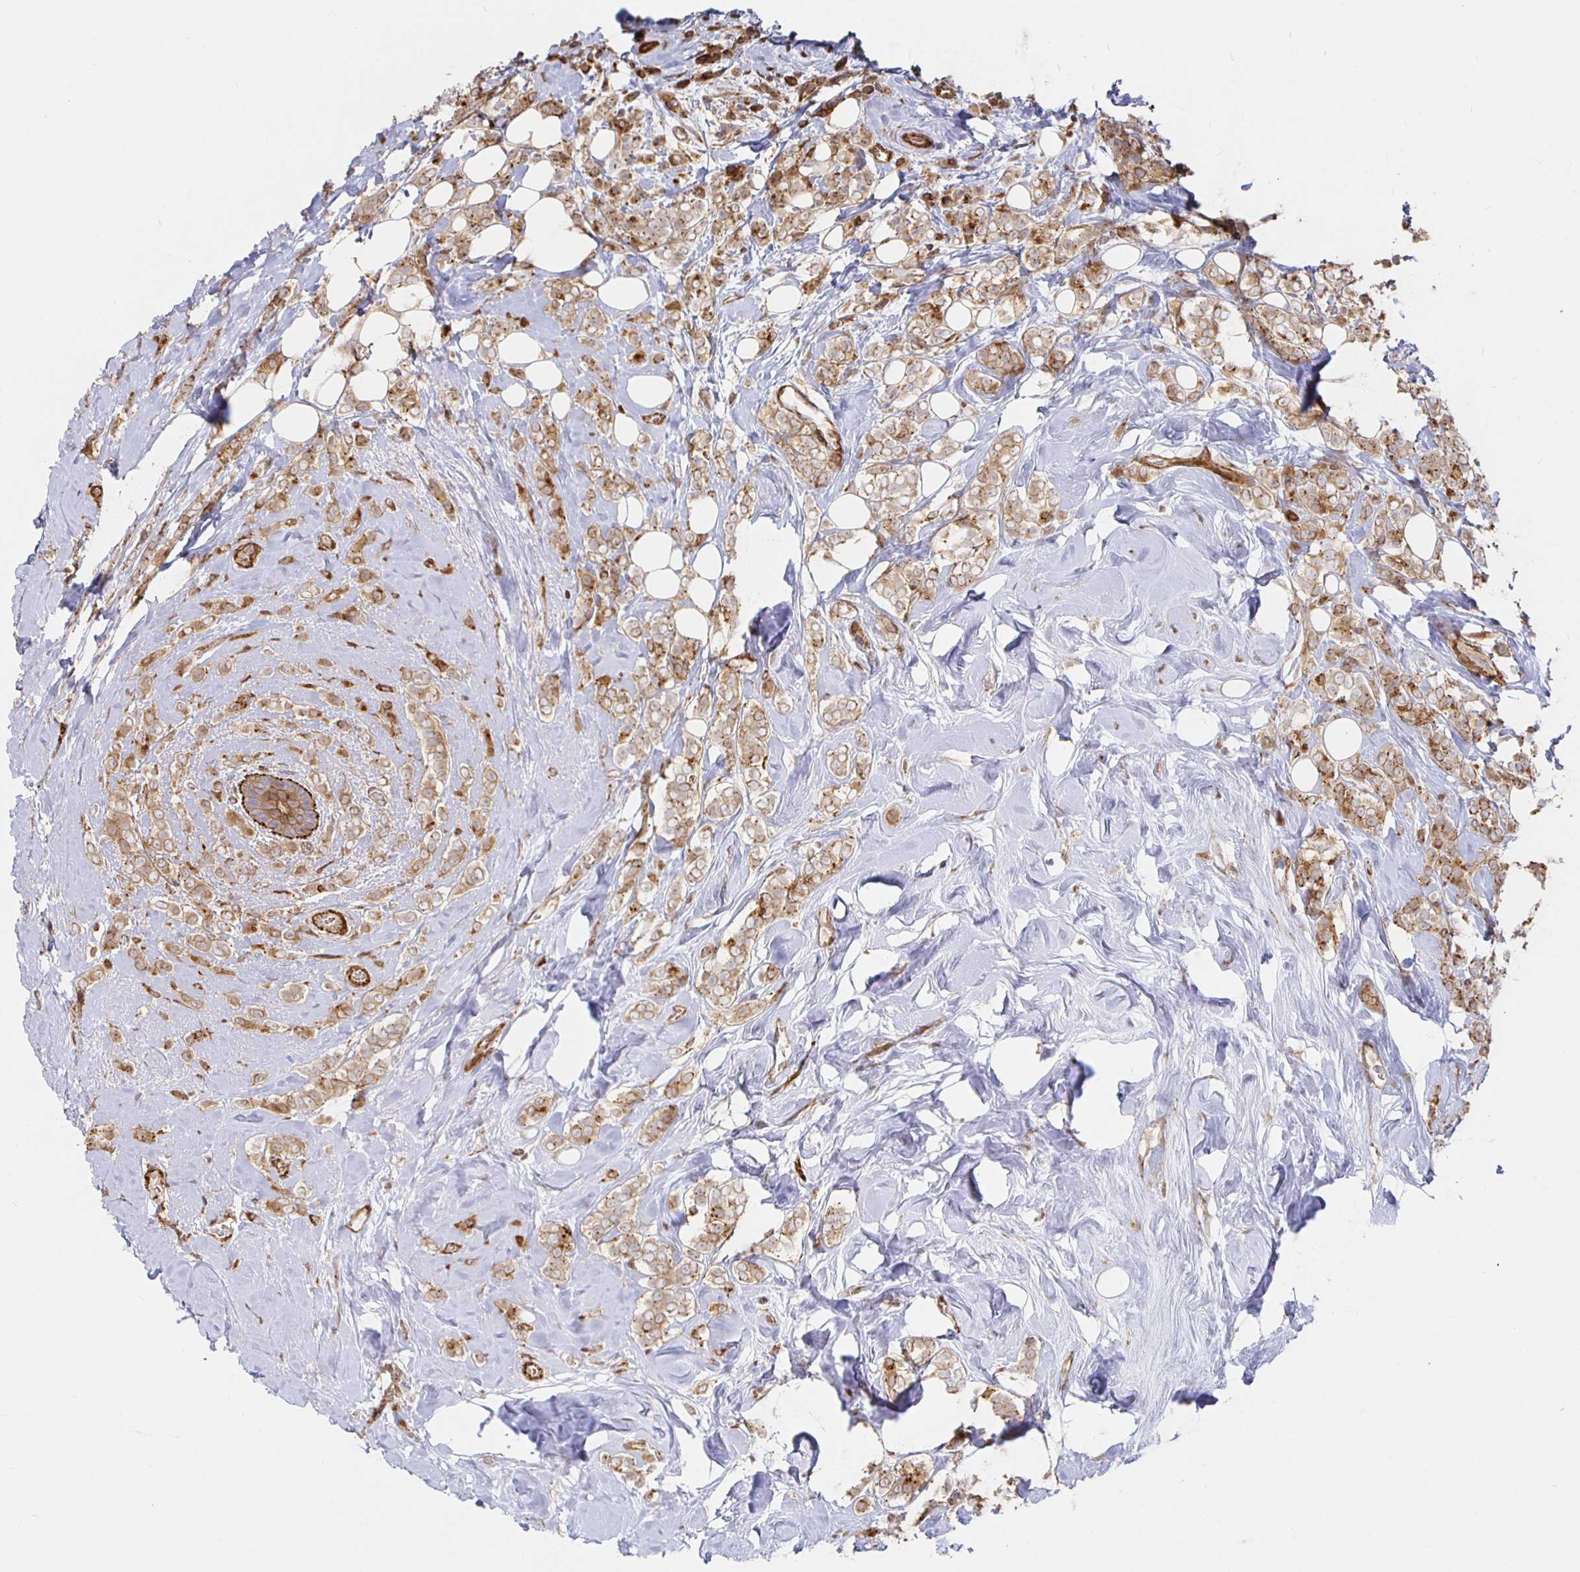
{"staining": {"intensity": "weak", "quantity": ">75%", "location": "cytoplasmic/membranous"}, "tissue": "breast cancer", "cell_type": "Tumor cells", "image_type": "cancer", "snomed": [{"axis": "morphology", "description": "Lobular carcinoma"}, {"axis": "topography", "description": "Breast"}], "caption": "The image reveals immunohistochemical staining of breast lobular carcinoma. There is weak cytoplasmic/membranous staining is identified in approximately >75% of tumor cells.", "gene": "STRAP", "patient": {"sex": "female", "age": 49}}